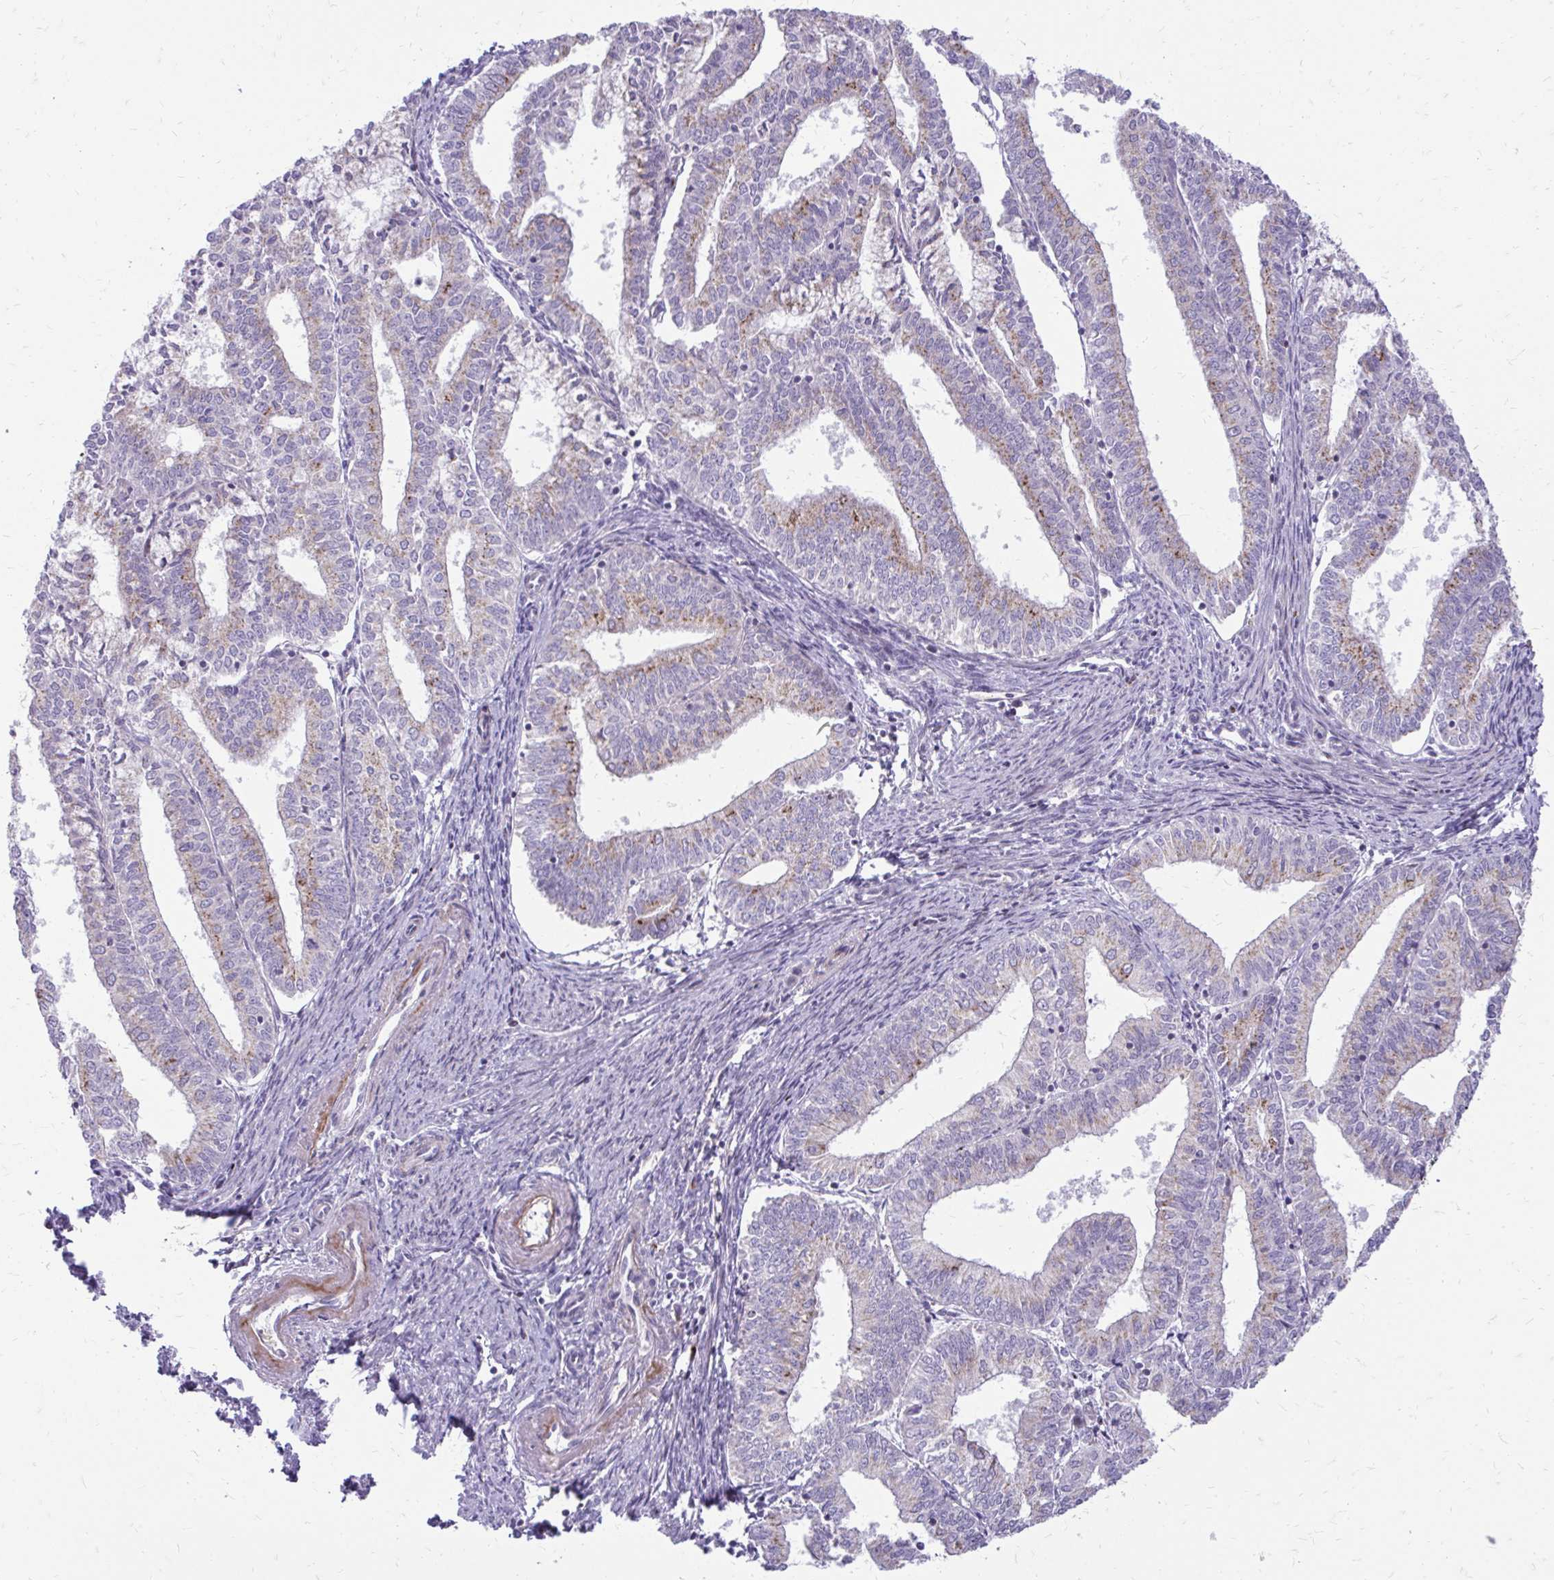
{"staining": {"intensity": "weak", "quantity": "25%-75%", "location": "cytoplasmic/membranous"}, "tissue": "endometrial cancer", "cell_type": "Tumor cells", "image_type": "cancer", "snomed": [{"axis": "morphology", "description": "Adenocarcinoma, NOS"}, {"axis": "topography", "description": "Endometrium"}], "caption": "High-magnification brightfield microscopy of endometrial cancer stained with DAB (brown) and counterstained with hematoxylin (blue). tumor cells exhibit weak cytoplasmic/membranous positivity is appreciated in about25%-75% of cells.", "gene": "FUNDC2", "patient": {"sex": "female", "age": 61}}